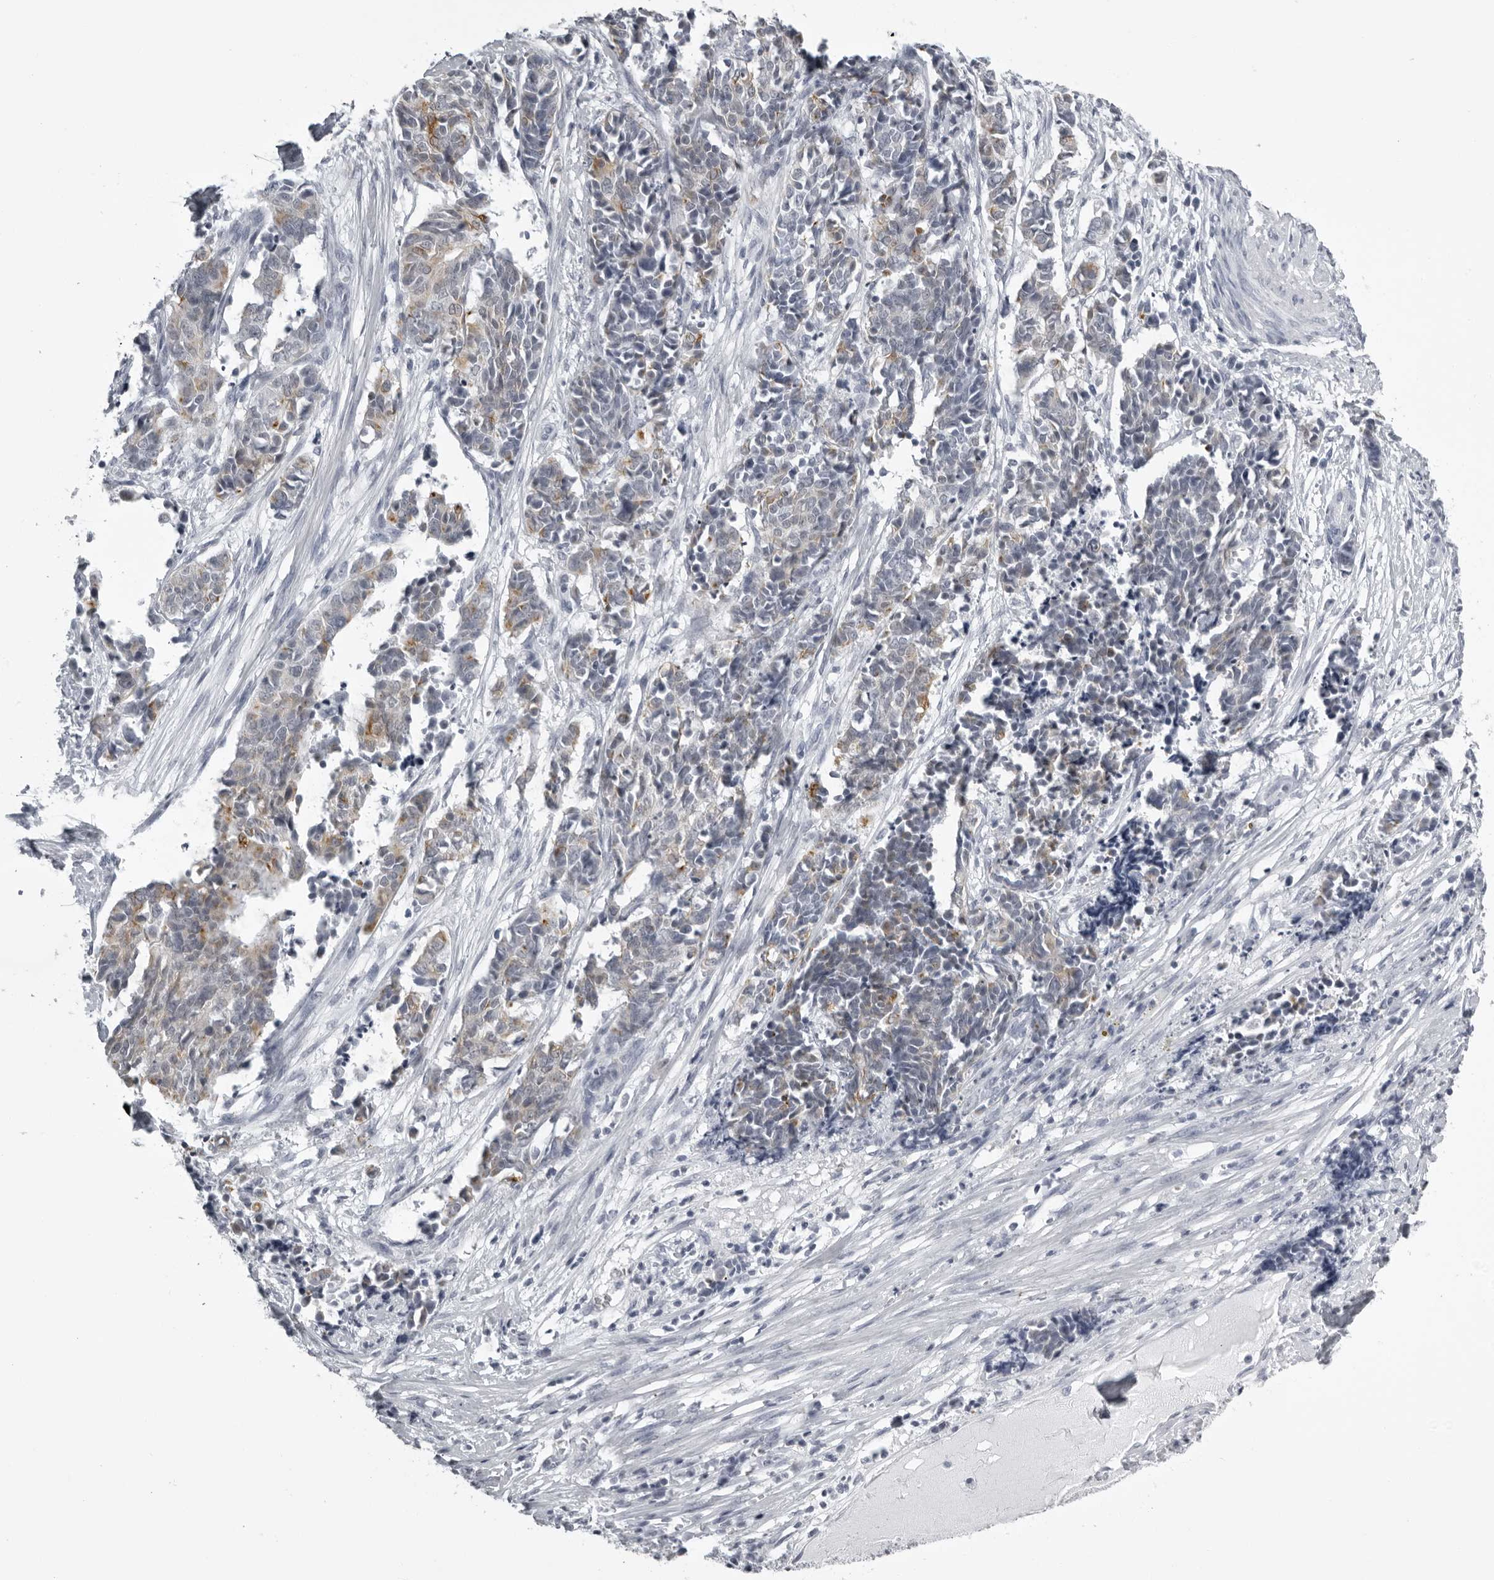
{"staining": {"intensity": "moderate", "quantity": "<25%", "location": "cytoplasmic/membranous"}, "tissue": "cervical cancer", "cell_type": "Tumor cells", "image_type": "cancer", "snomed": [{"axis": "morphology", "description": "Normal tissue, NOS"}, {"axis": "morphology", "description": "Squamous cell carcinoma, NOS"}, {"axis": "topography", "description": "Cervix"}], "caption": "Approximately <25% of tumor cells in human cervical cancer demonstrate moderate cytoplasmic/membranous protein expression as visualized by brown immunohistochemical staining.", "gene": "UROD", "patient": {"sex": "female", "age": 35}}